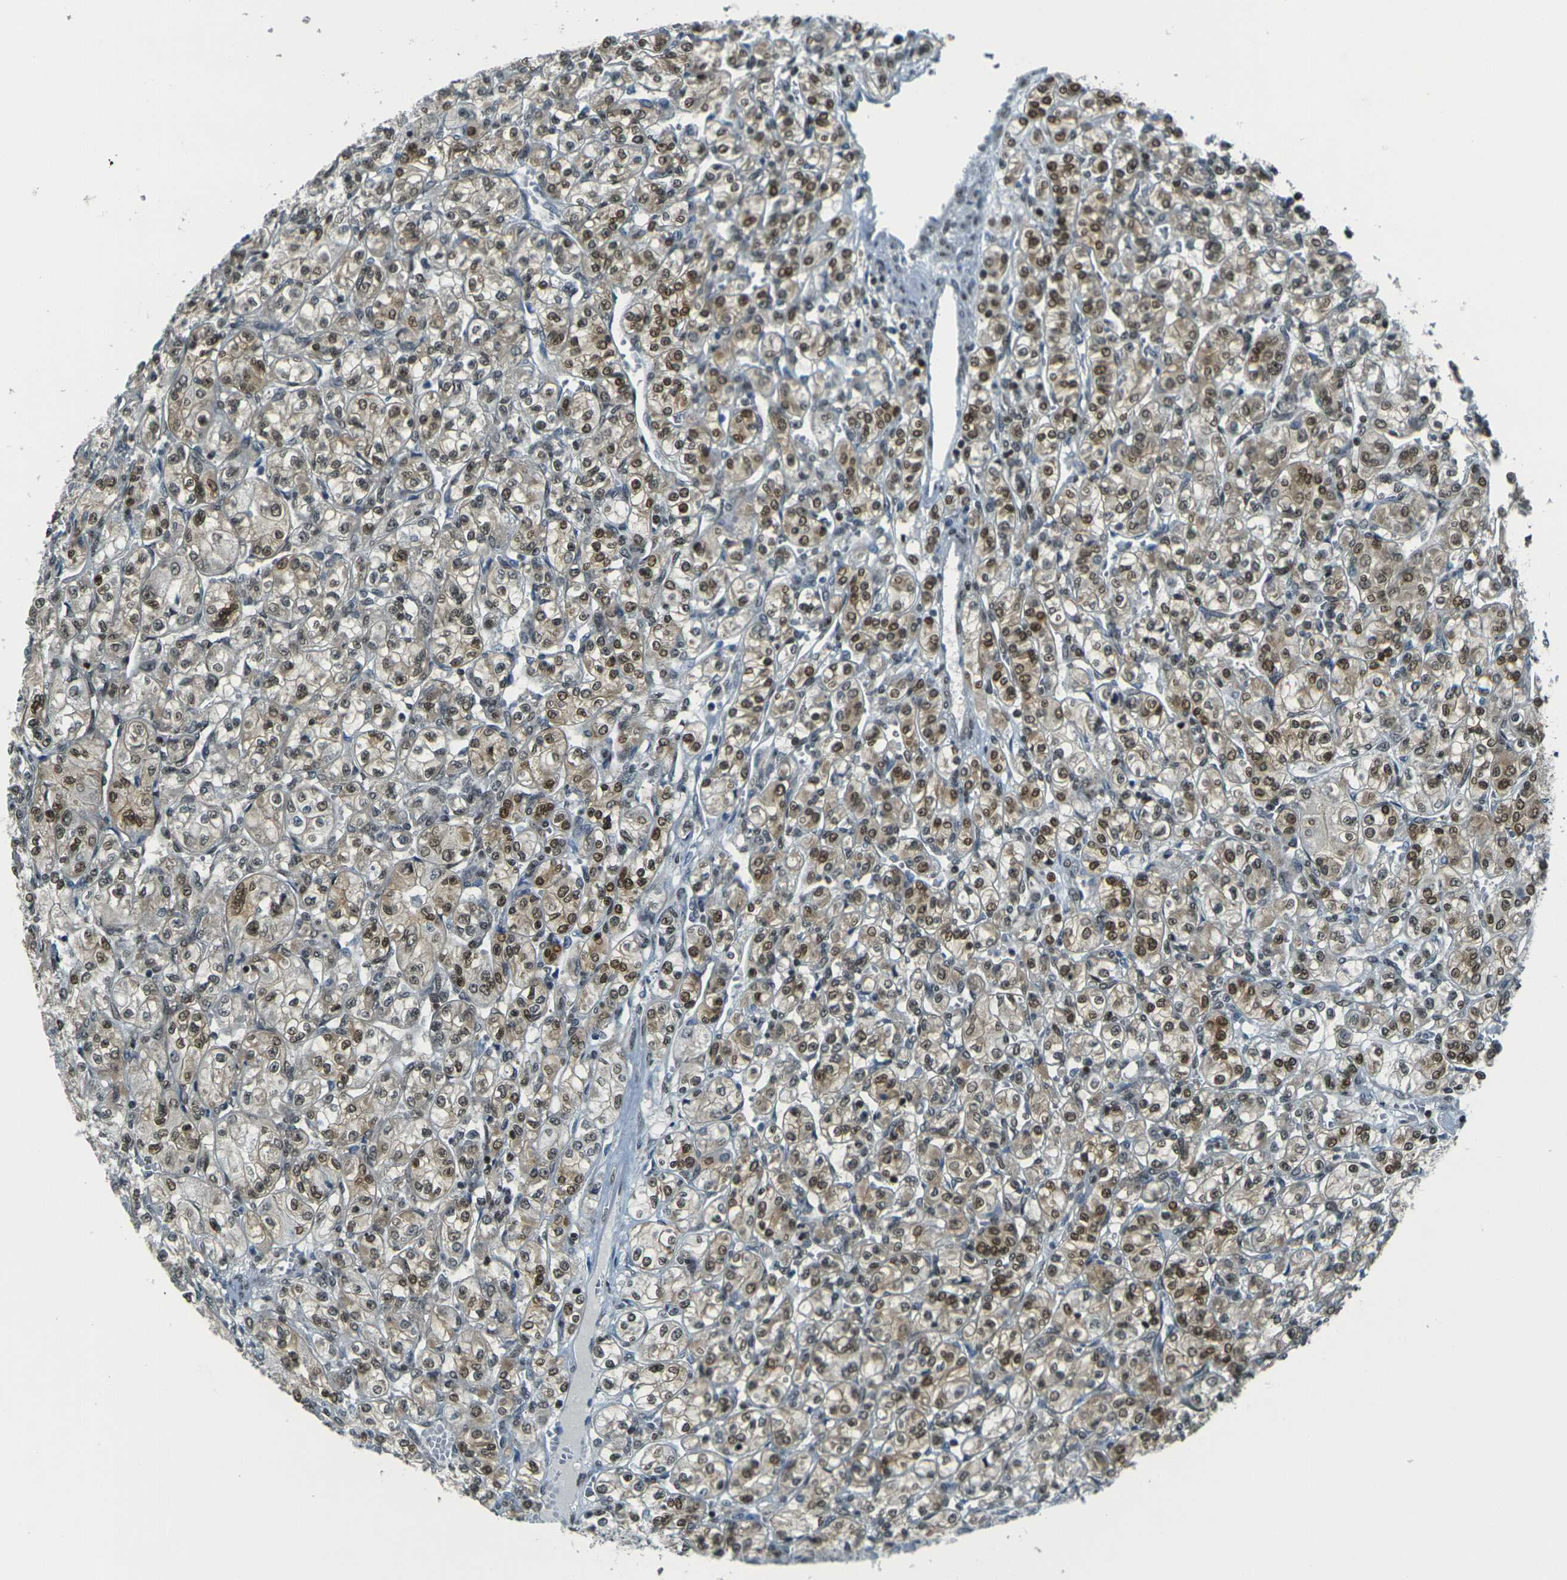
{"staining": {"intensity": "moderate", "quantity": ">75%", "location": "cytoplasmic/membranous,nuclear"}, "tissue": "renal cancer", "cell_type": "Tumor cells", "image_type": "cancer", "snomed": [{"axis": "morphology", "description": "Adenocarcinoma, NOS"}, {"axis": "topography", "description": "Kidney"}], "caption": "Tumor cells show moderate cytoplasmic/membranous and nuclear expression in approximately >75% of cells in renal adenocarcinoma.", "gene": "NHEJ1", "patient": {"sex": "male", "age": 77}}